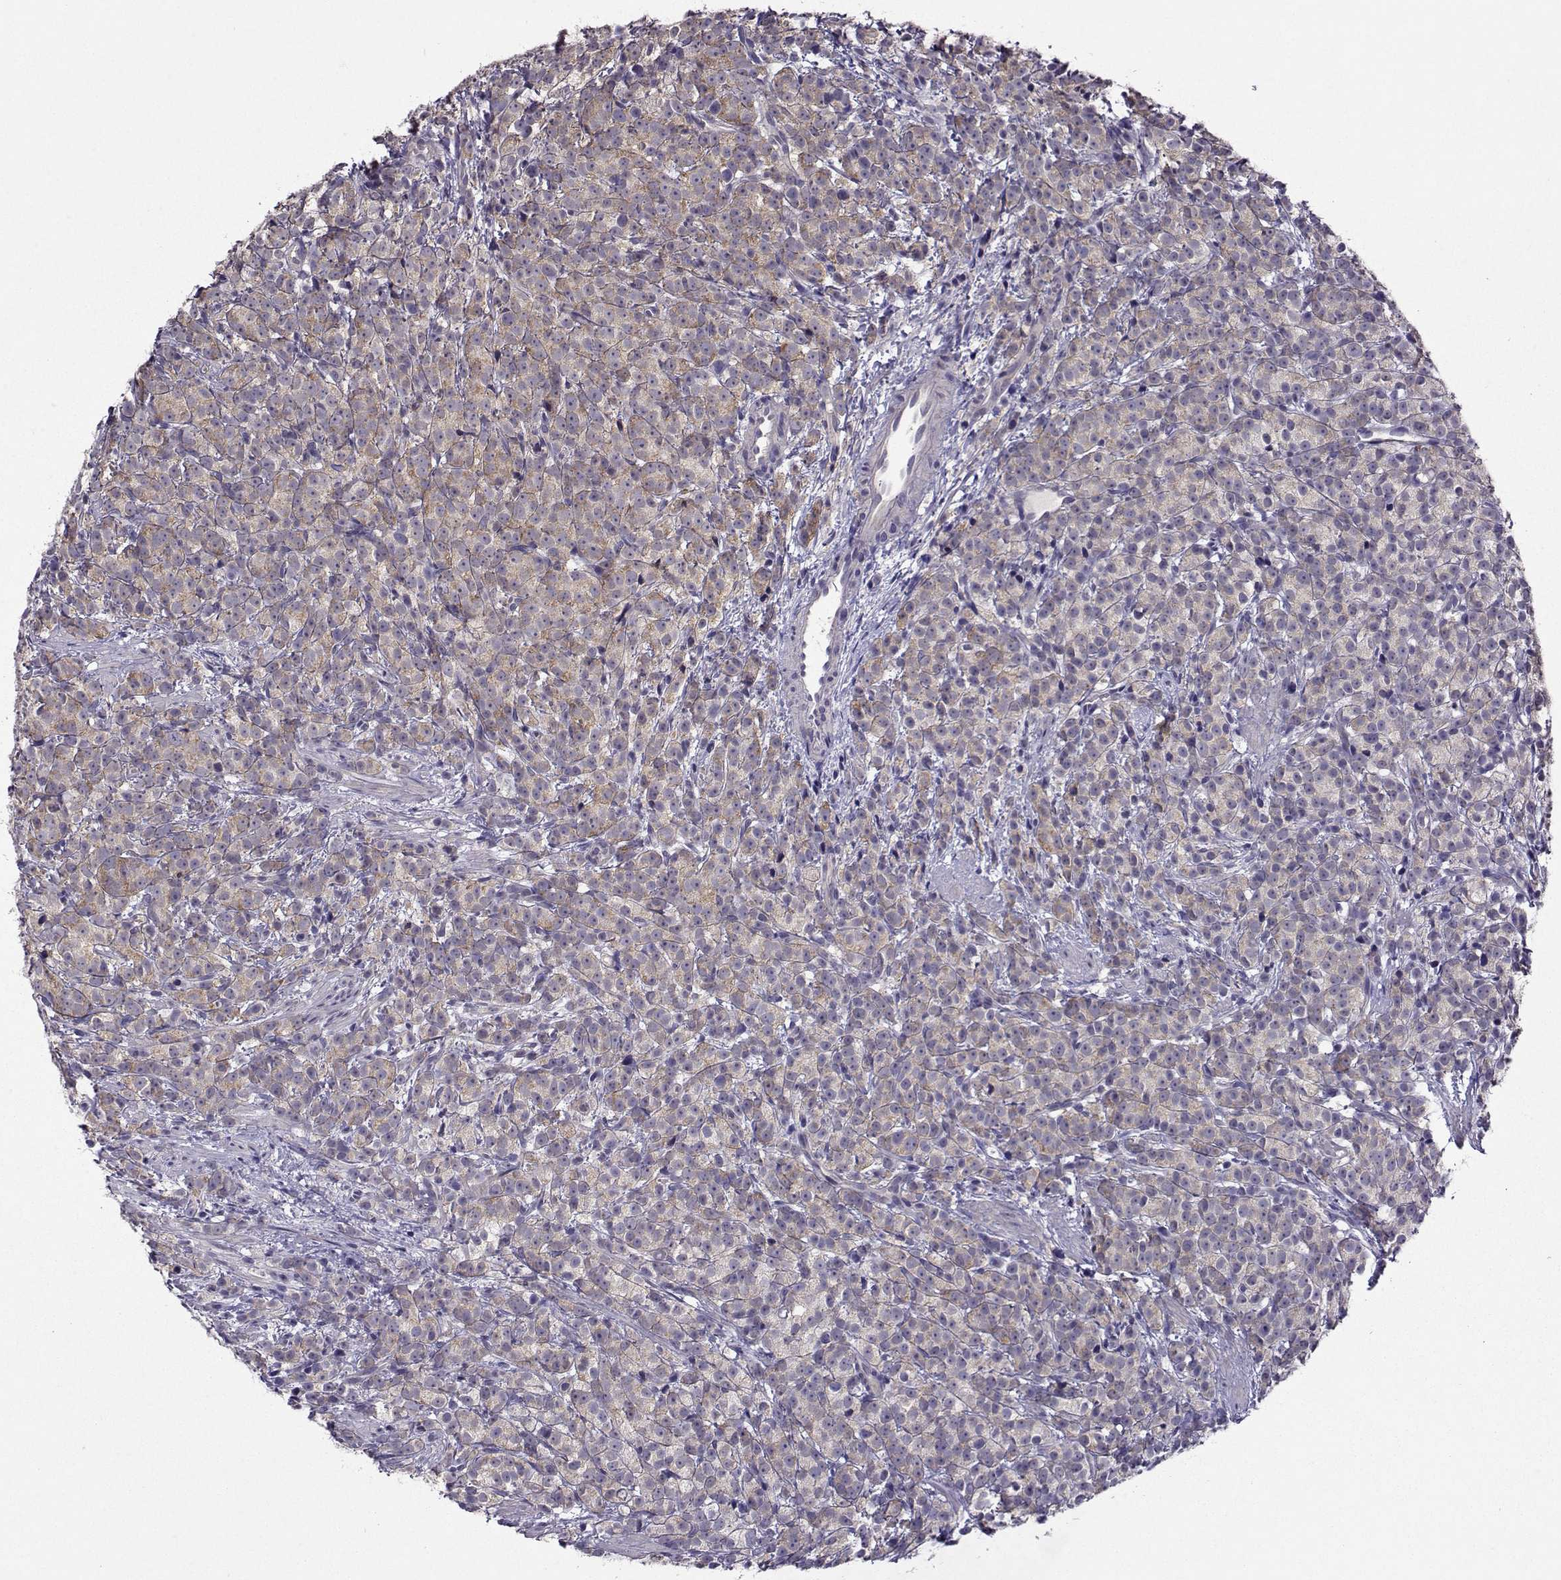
{"staining": {"intensity": "moderate", "quantity": ">75%", "location": "cytoplasmic/membranous"}, "tissue": "prostate cancer", "cell_type": "Tumor cells", "image_type": "cancer", "snomed": [{"axis": "morphology", "description": "Adenocarcinoma, High grade"}, {"axis": "topography", "description": "Prostate"}], "caption": "The immunohistochemical stain shows moderate cytoplasmic/membranous positivity in tumor cells of adenocarcinoma (high-grade) (prostate) tissue.", "gene": "DDX20", "patient": {"sex": "male", "age": 53}}